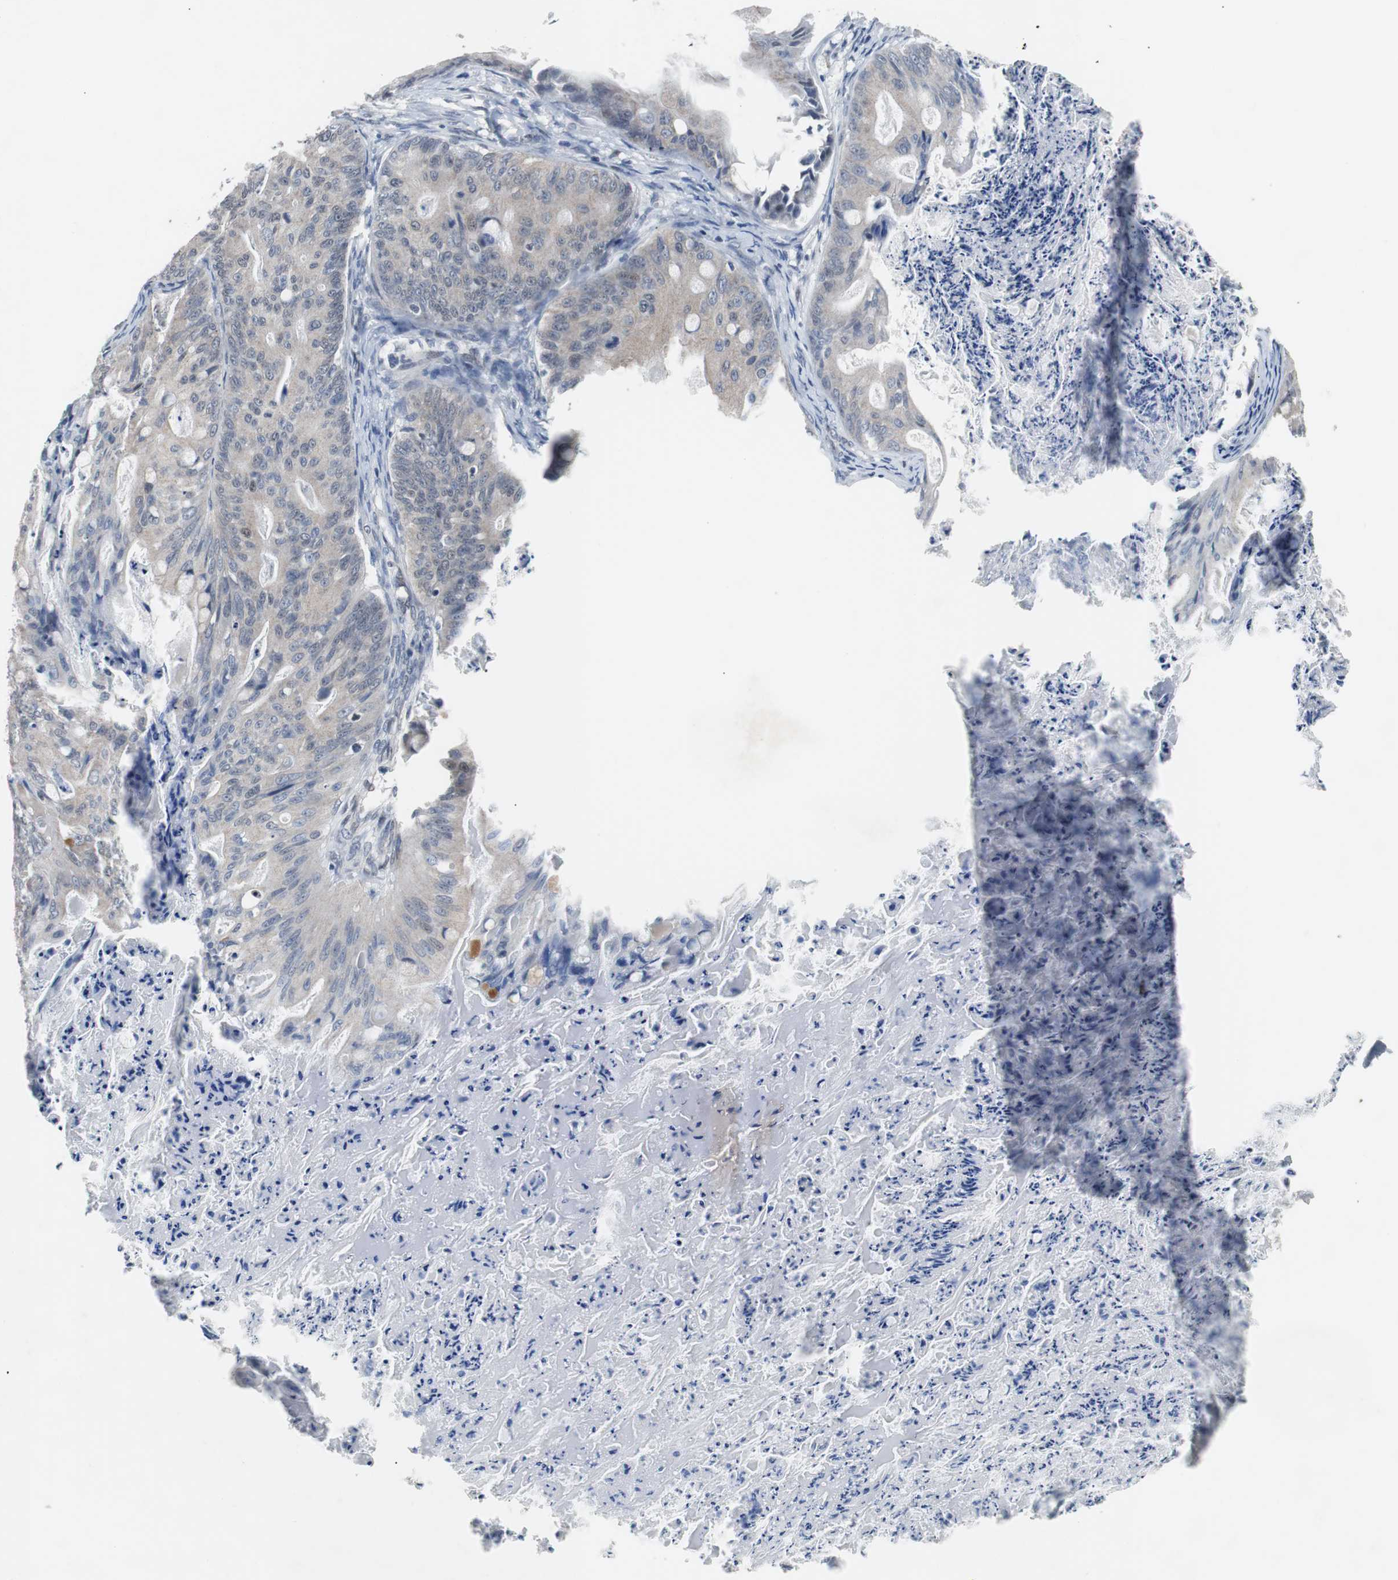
{"staining": {"intensity": "weak", "quantity": "25%-75%", "location": "cytoplasmic/membranous"}, "tissue": "ovarian cancer", "cell_type": "Tumor cells", "image_type": "cancer", "snomed": [{"axis": "morphology", "description": "Cystadenocarcinoma, mucinous, NOS"}, {"axis": "topography", "description": "Ovary"}], "caption": "IHC image of neoplastic tissue: human ovarian cancer (mucinous cystadenocarcinoma) stained using immunohistochemistry (IHC) exhibits low levels of weak protein expression localized specifically in the cytoplasmic/membranous of tumor cells, appearing as a cytoplasmic/membranous brown color.", "gene": "TP63", "patient": {"sex": "female", "age": 36}}